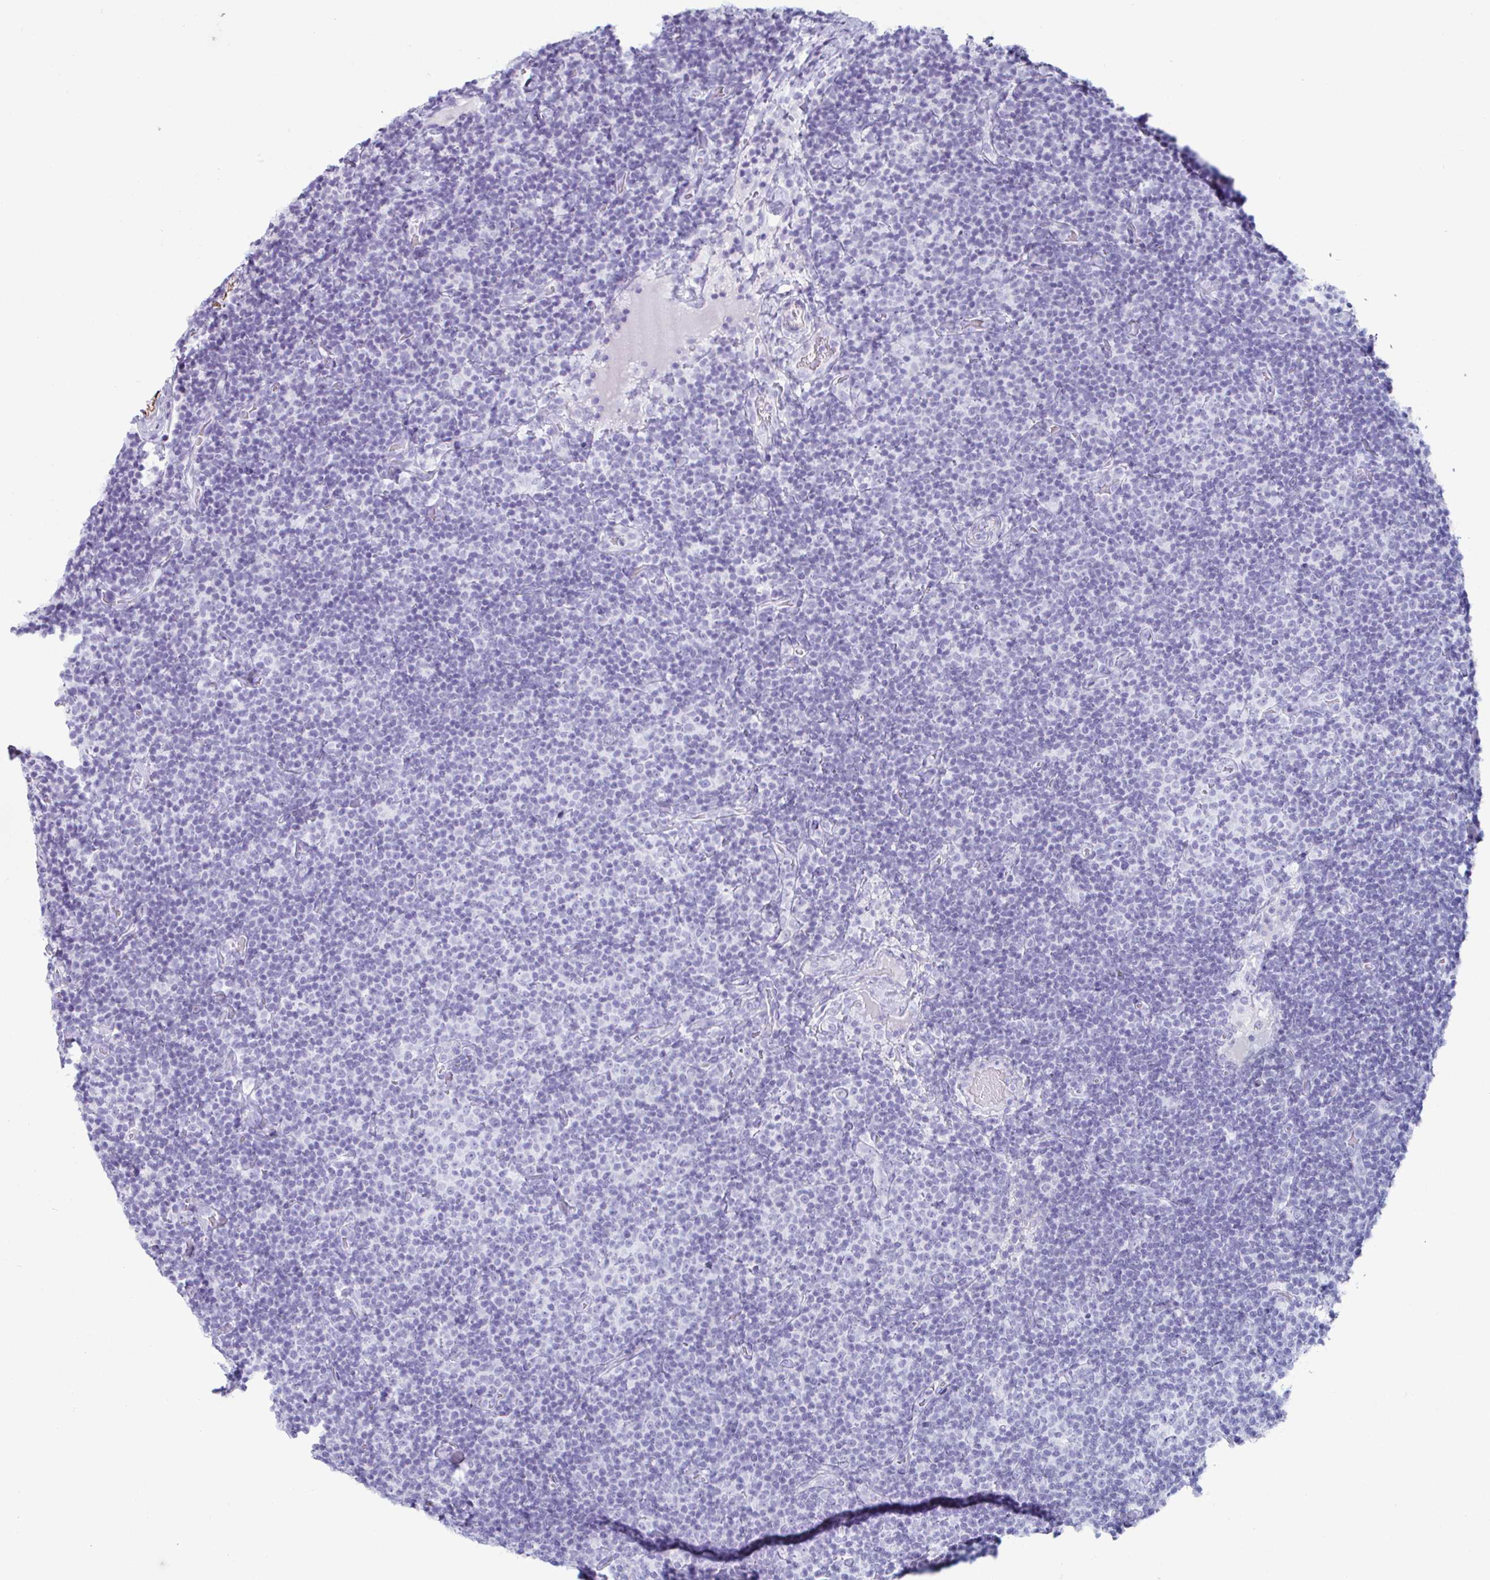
{"staining": {"intensity": "negative", "quantity": "none", "location": "none"}, "tissue": "lymphoma", "cell_type": "Tumor cells", "image_type": "cancer", "snomed": [{"axis": "morphology", "description": "Malignant lymphoma, non-Hodgkin's type, Low grade"}, {"axis": "topography", "description": "Lymph node"}], "caption": "IHC photomicrograph of neoplastic tissue: human low-grade malignant lymphoma, non-Hodgkin's type stained with DAB exhibits no significant protein expression in tumor cells.", "gene": "CREG2", "patient": {"sex": "male", "age": 81}}